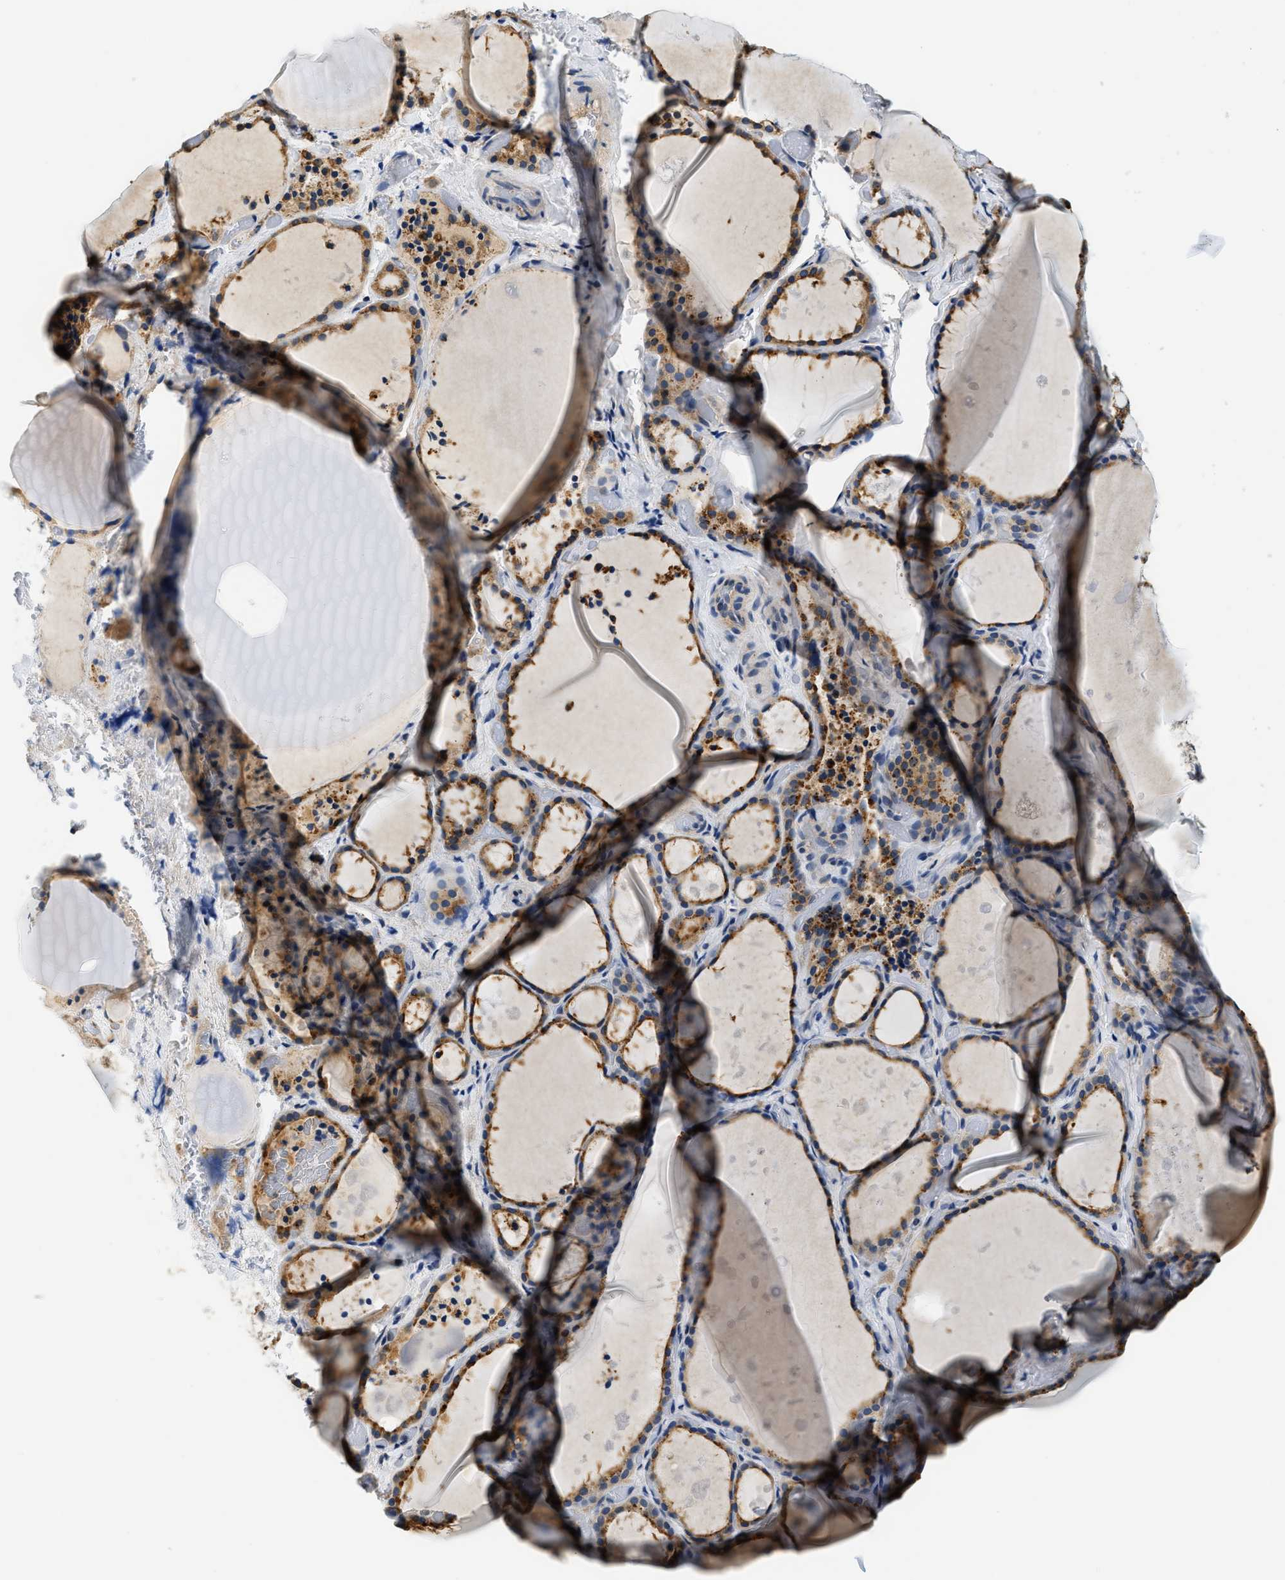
{"staining": {"intensity": "moderate", "quantity": ">75%", "location": "cytoplasmic/membranous"}, "tissue": "thyroid gland", "cell_type": "Glandular cells", "image_type": "normal", "snomed": [{"axis": "morphology", "description": "Normal tissue, NOS"}, {"axis": "topography", "description": "Thyroid gland"}], "caption": "Immunohistochemical staining of normal human thyroid gland demonstrates medium levels of moderate cytoplasmic/membranous positivity in about >75% of glandular cells.", "gene": "BCL7C", "patient": {"sex": "female", "age": 44}}